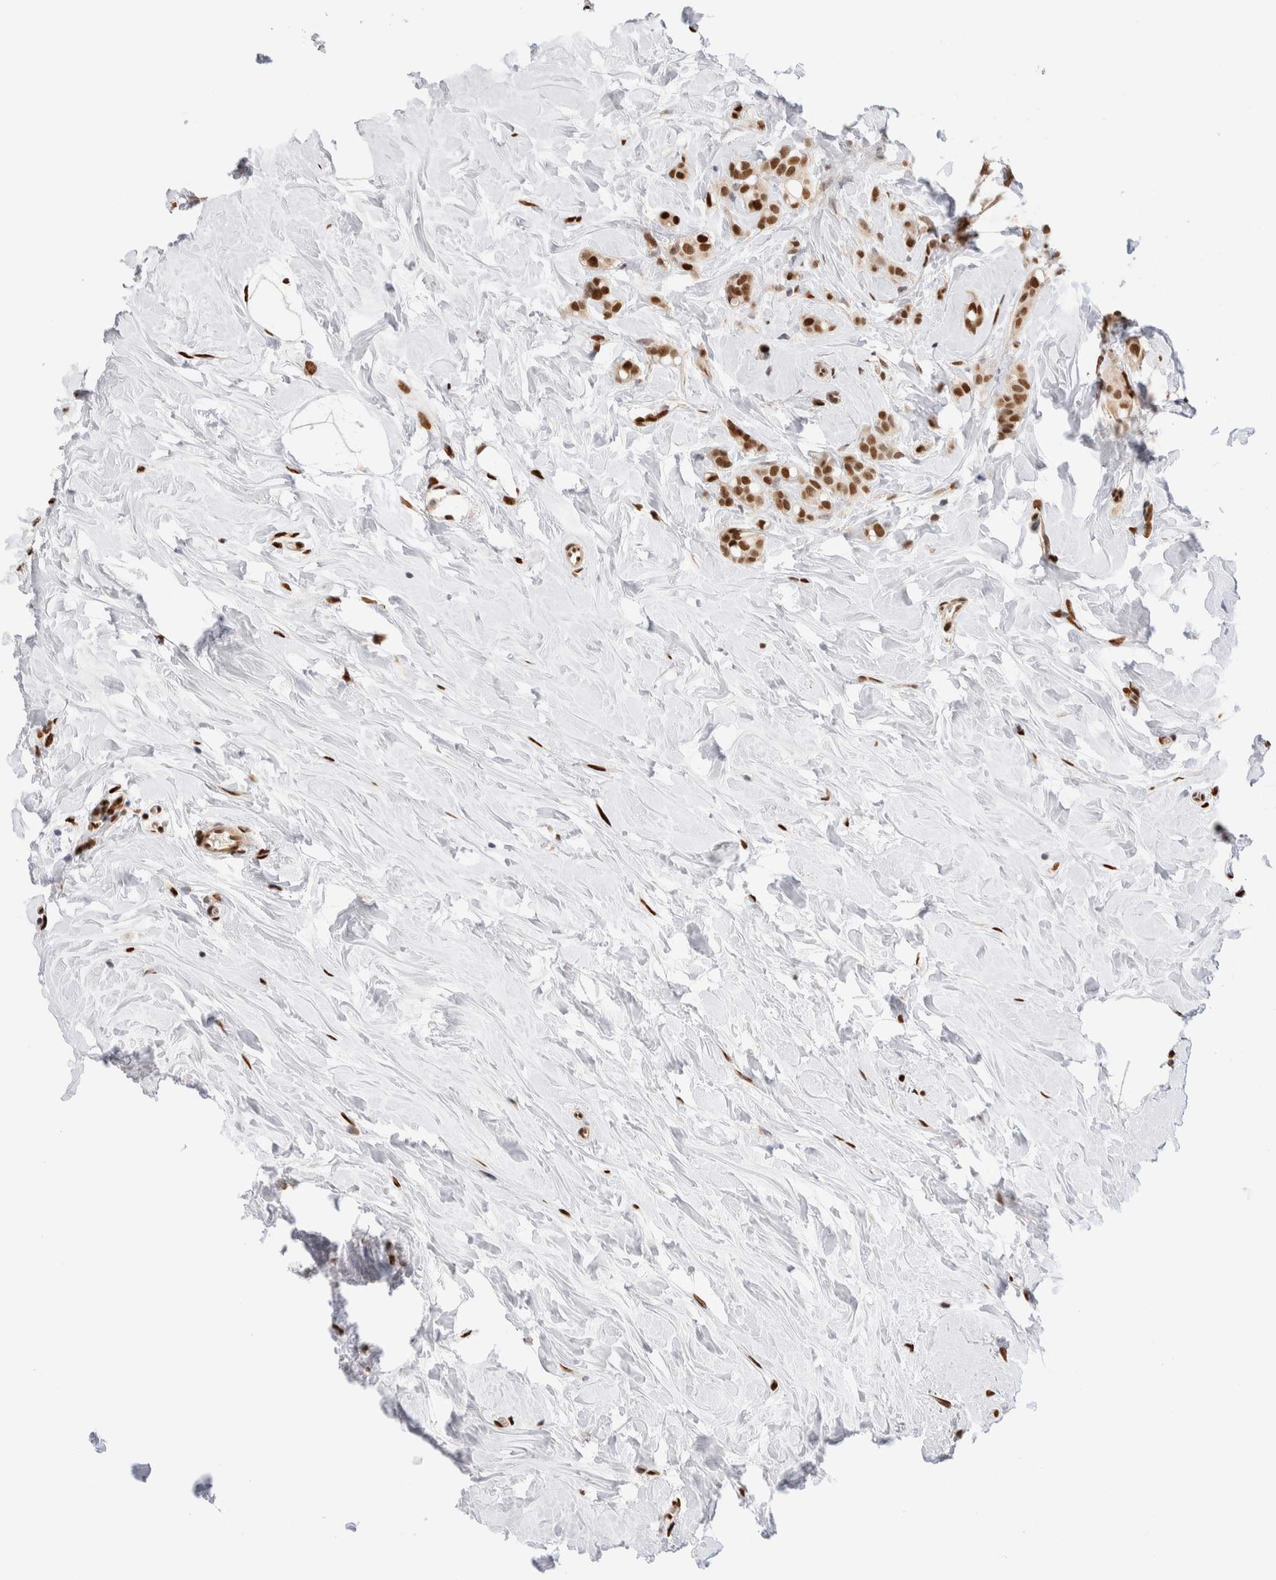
{"staining": {"intensity": "moderate", "quantity": ">75%", "location": "nuclear"}, "tissue": "breast cancer", "cell_type": "Tumor cells", "image_type": "cancer", "snomed": [{"axis": "morphology", "description": "Lobular carcinoma, in situ"}, {"axis": "morphology", "description": "Lobular carcinoma"}, {"axis": "topography", "description": "Breast"}], "caption": "IHC histopathology image of neoplastic tissue: human breast lobular carcinoma stained using immunohistochemistry (IHC) reveals medium levels of moderate protein expression localized specifically in the nuclear of tumor cells, appearing as a nuclear brown color.", "gene": "NSMAF", "patient": {"sex": "female", "age": 41}}